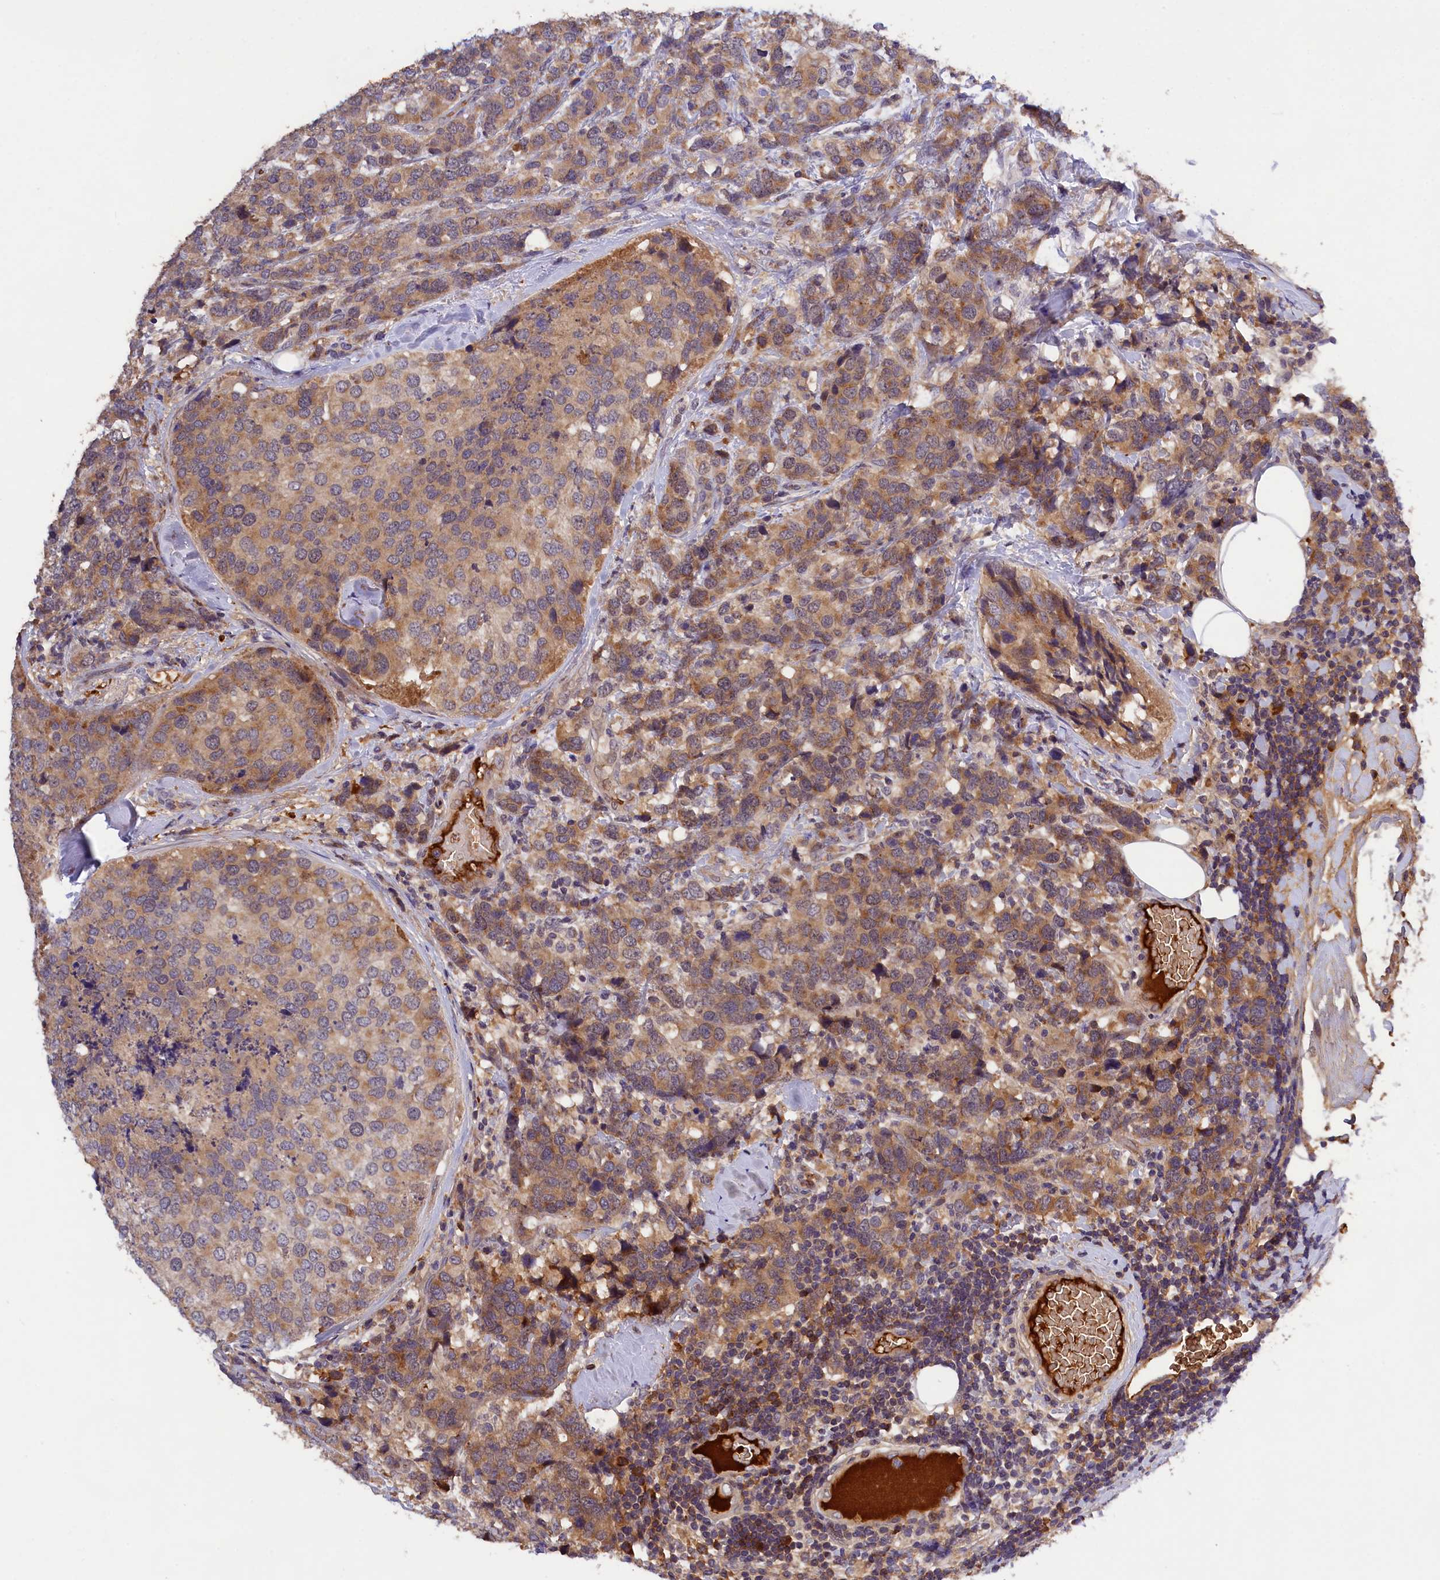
{"staining": {"intensity": "moderate", "quantity": ">75%", "location": "cytoplasmic/membranous"}, "tissue": "breast cancer", "cell_type": "Tumor cells", "image_type": "cancer", "snomed": [{"axis": "morphology", "description": "Lobular carcinoma"}, {"axis": "topography", "description": "Breast"}], "caption": "Breast cancer (lobular carcinoma) tissue exhibits moderate cytoplasmic/membranous positivity in approximately >75% of tumor cells The staining was performed using DAB, with brown indicating positive protein expression. Nuclei are stained blue with hematoxylin.", "gene": "PHAF1", "patient": {"sex": "female", "age": 59}}